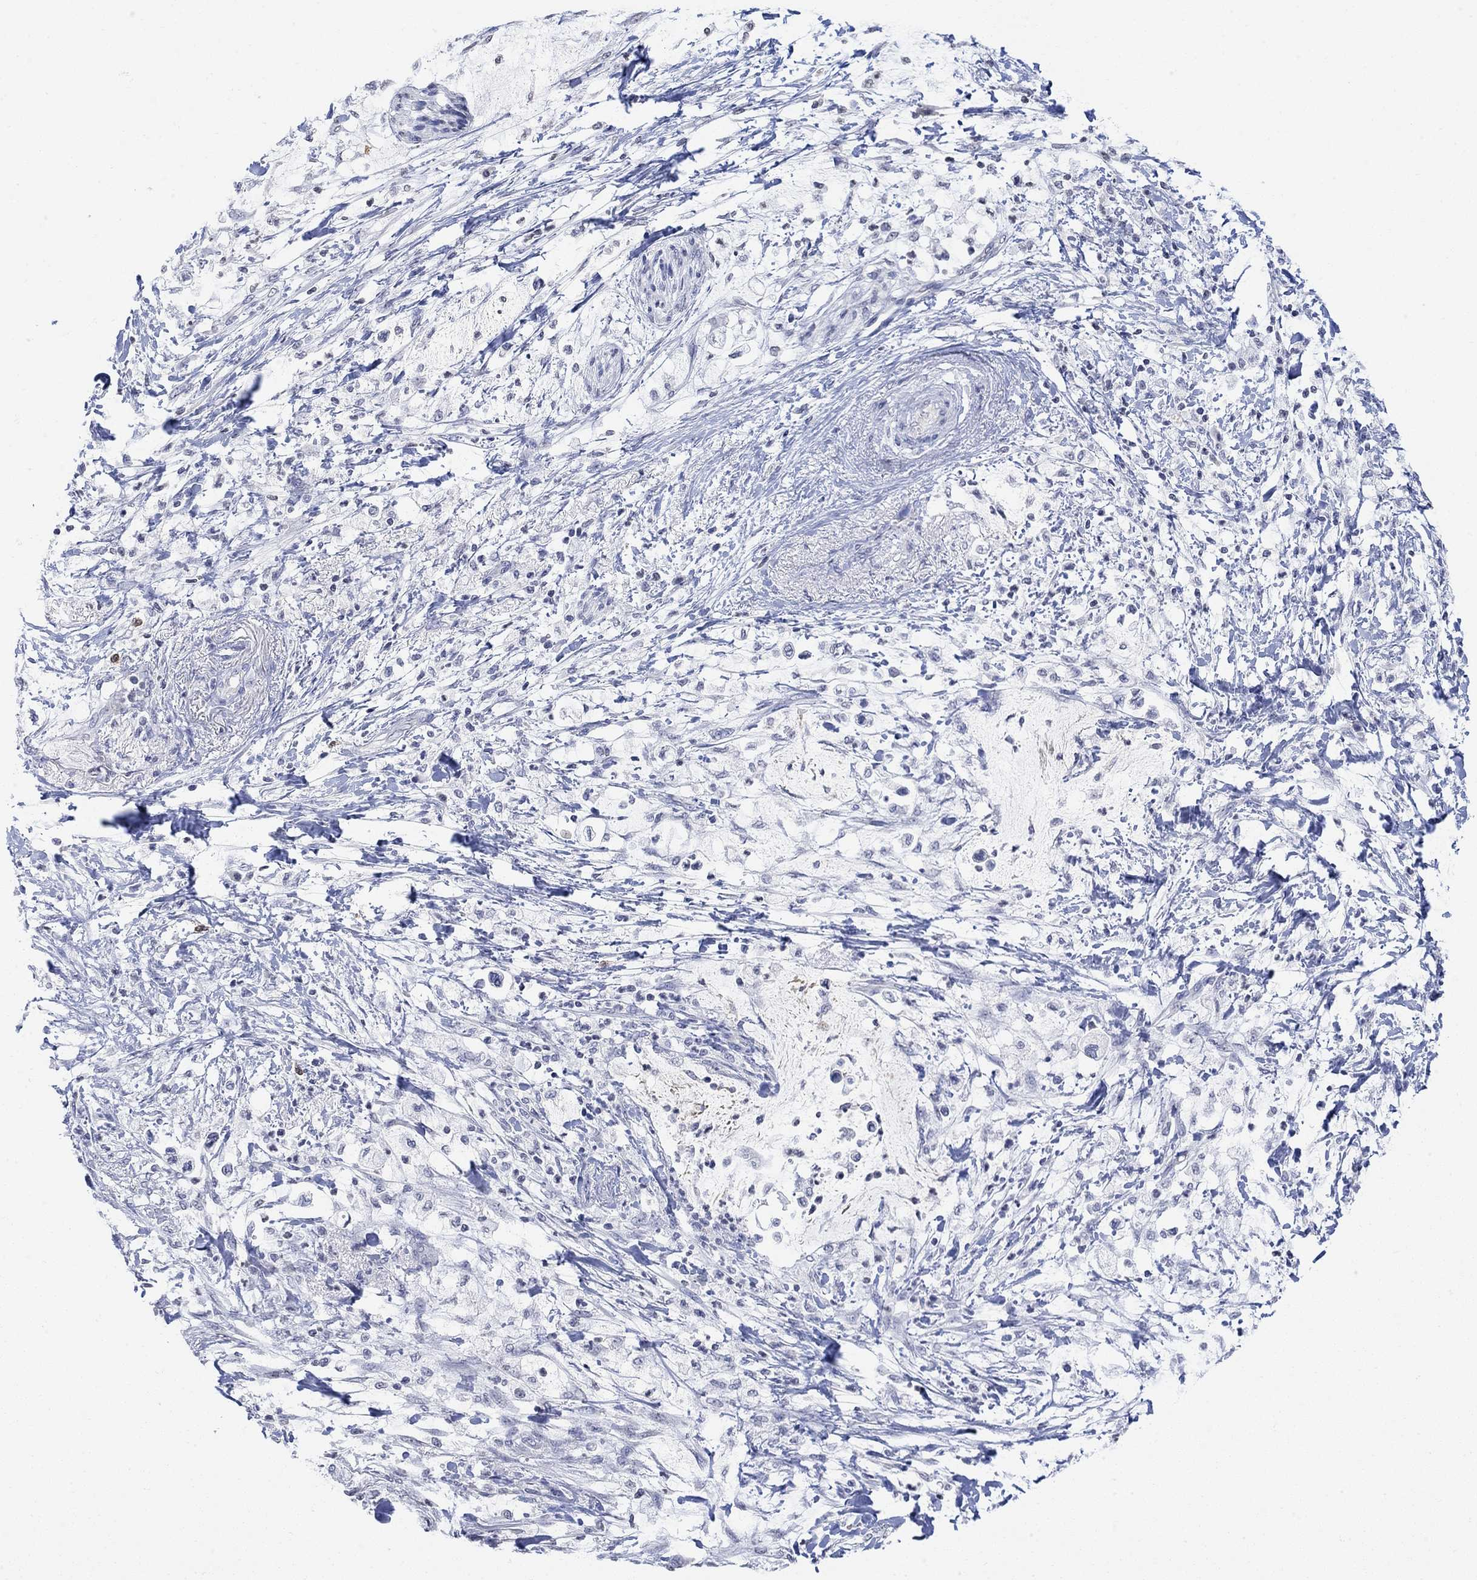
{"staining": {"intensity": "negative", "quantity": "none", "location": "none"}, "tissue": "pancreatic cancer", "cell_type": "Tumor cells", "image_type": "cancer", "snomed": [{"axis": "morphology", "description": "Normal tissue, NOS"}, {"axis": "morphology", "description": "Adenocarcinoma, NOS"}, {"axis": "topography", "description": "Pancreas"}, {"axis": "topography", "description": "Duodenum"}], "caption": "There is no significant staining in tumor cells of pancreatic cancer.", "gene": "TMEM255A", "patient": {"sex": "female", "age": 60}}